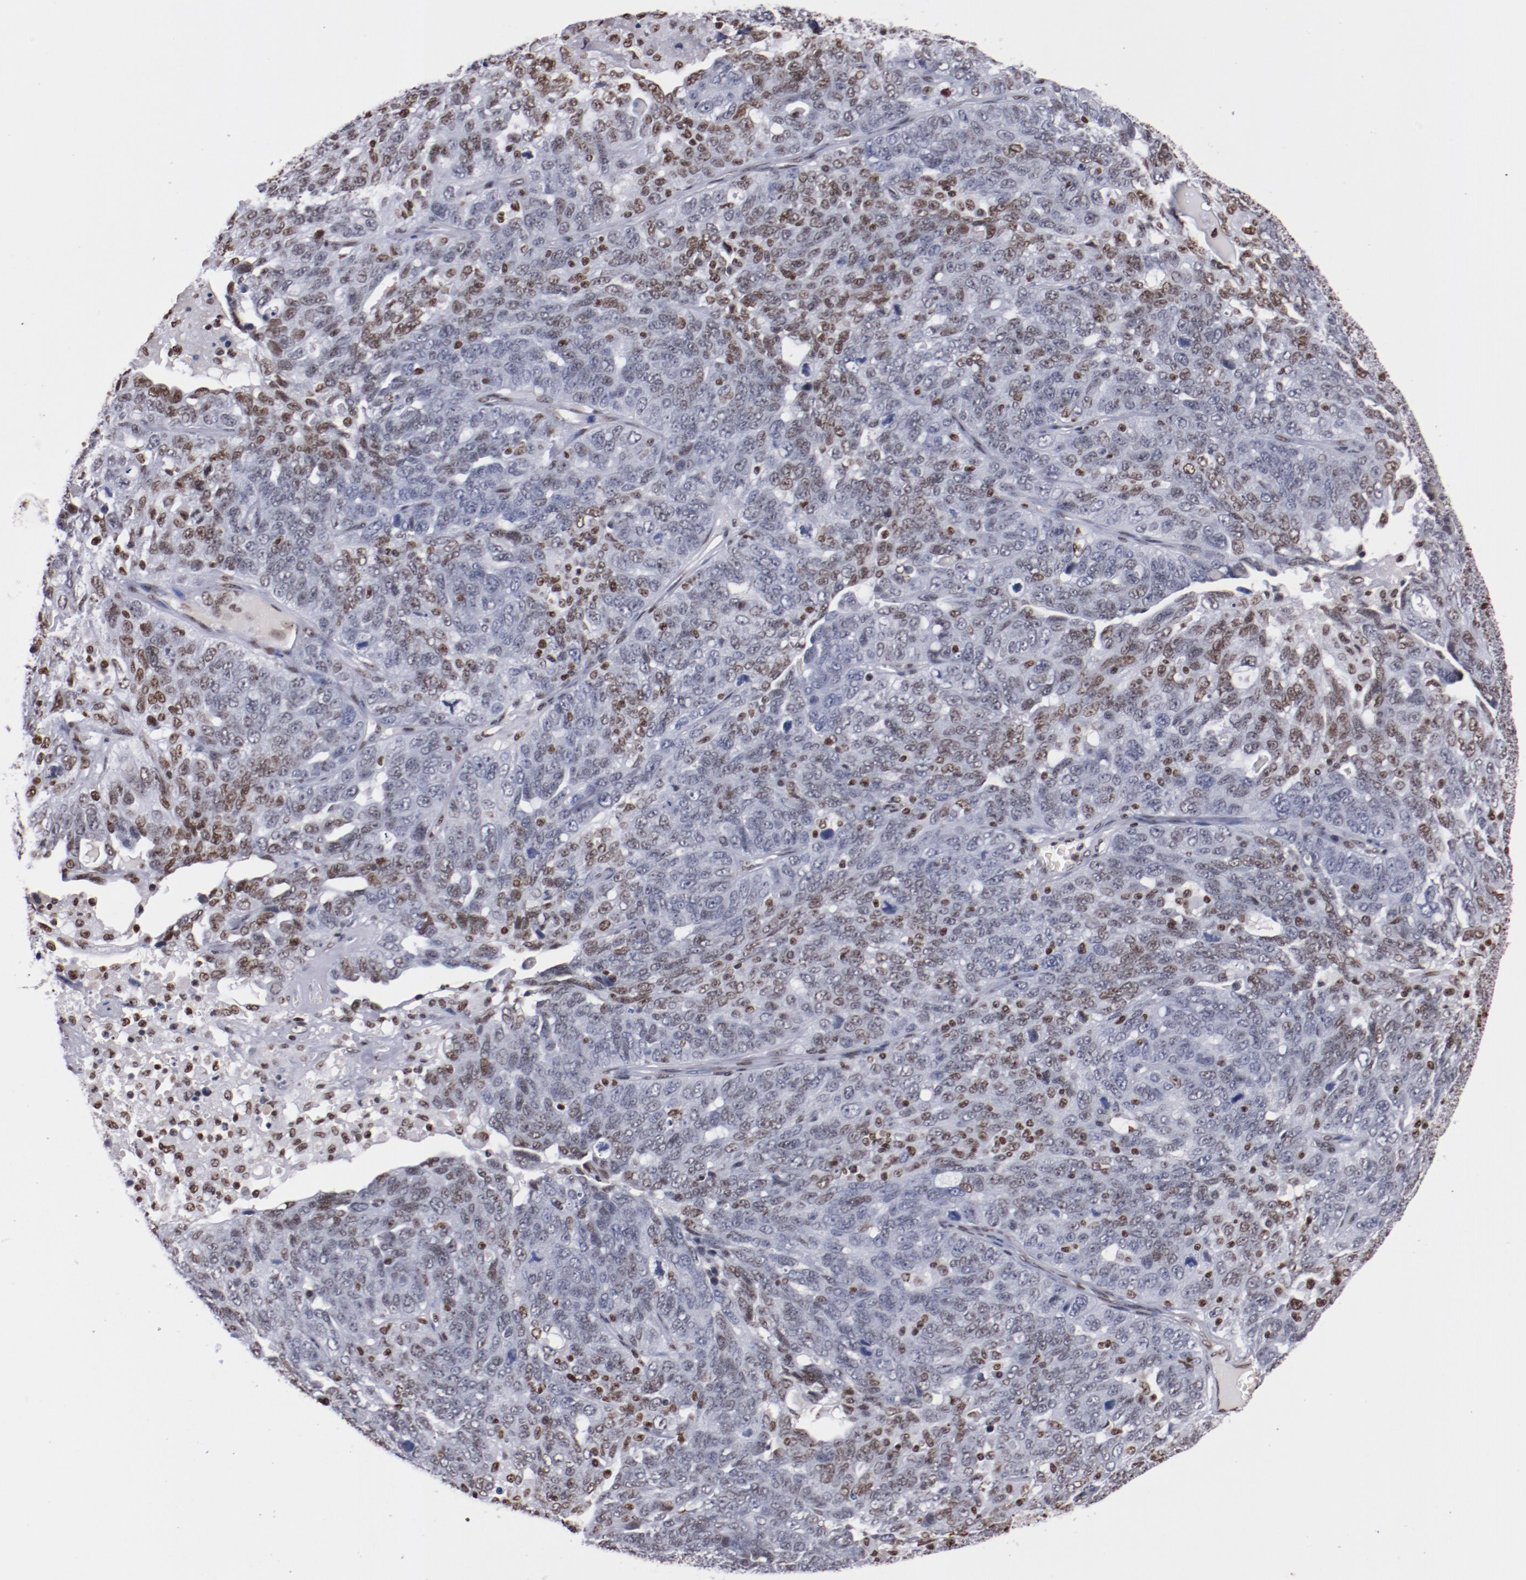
{"staining": {"intensity": "weak", "quantity": "<25%", "location": "nuclear"}, "tissue": "ovarian cancer", "cell_type": "Tumor cells", "image_type": "cancer", "snomed": [{"axis": "morphology", "description": "Cystadenocarcinoma, serous, NOS"}, {"axis": "topography", "description": "Ovary"}], "caption": "Immunohistochemical staining of ovarian serous cystadenocarcinoma shows no significant positivity in tumor cells.", "gene": "IFI16", "patient": {"sex": "female", "age": 71}}